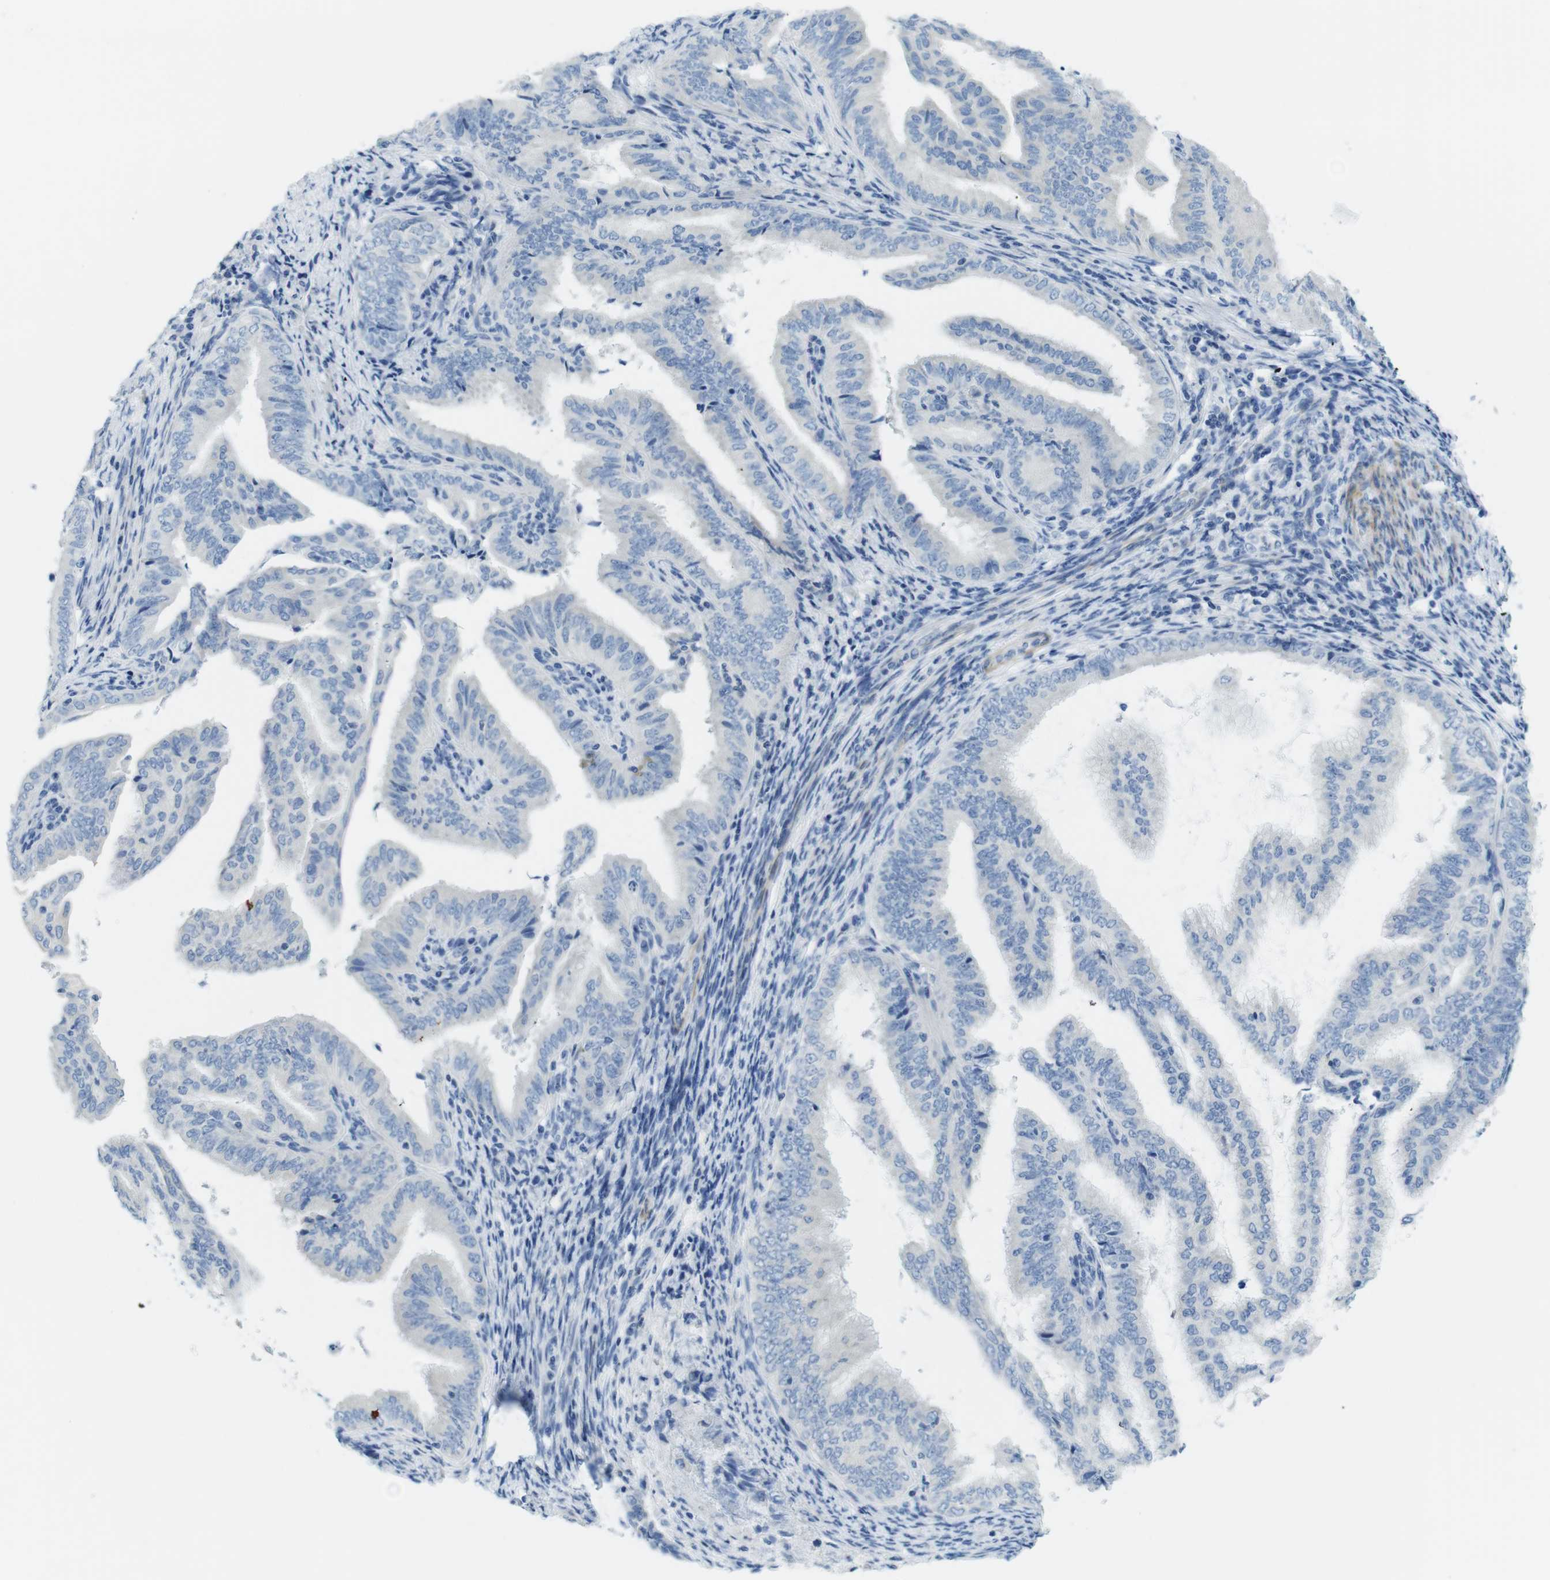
{"staining": {"intensity": "negative", "quantity": "none", "location": "none"}, "tissue": "endometrial cancer", "cell_type": "Tumor cells", "image_type": "cancer", "snomed": [{"axis": "morphology", "description": "Adenocarcinoma, NOS"}, {"axis": "topography", "description": "Endometrium"}], "caption": "Tumor cells are negative for protein expression in human endometrial cancer. (DAB immunohistochemistry (IHC), high magnification).", "gene": "ASIC5", "patient": {"sex": "female", "age": 58}}